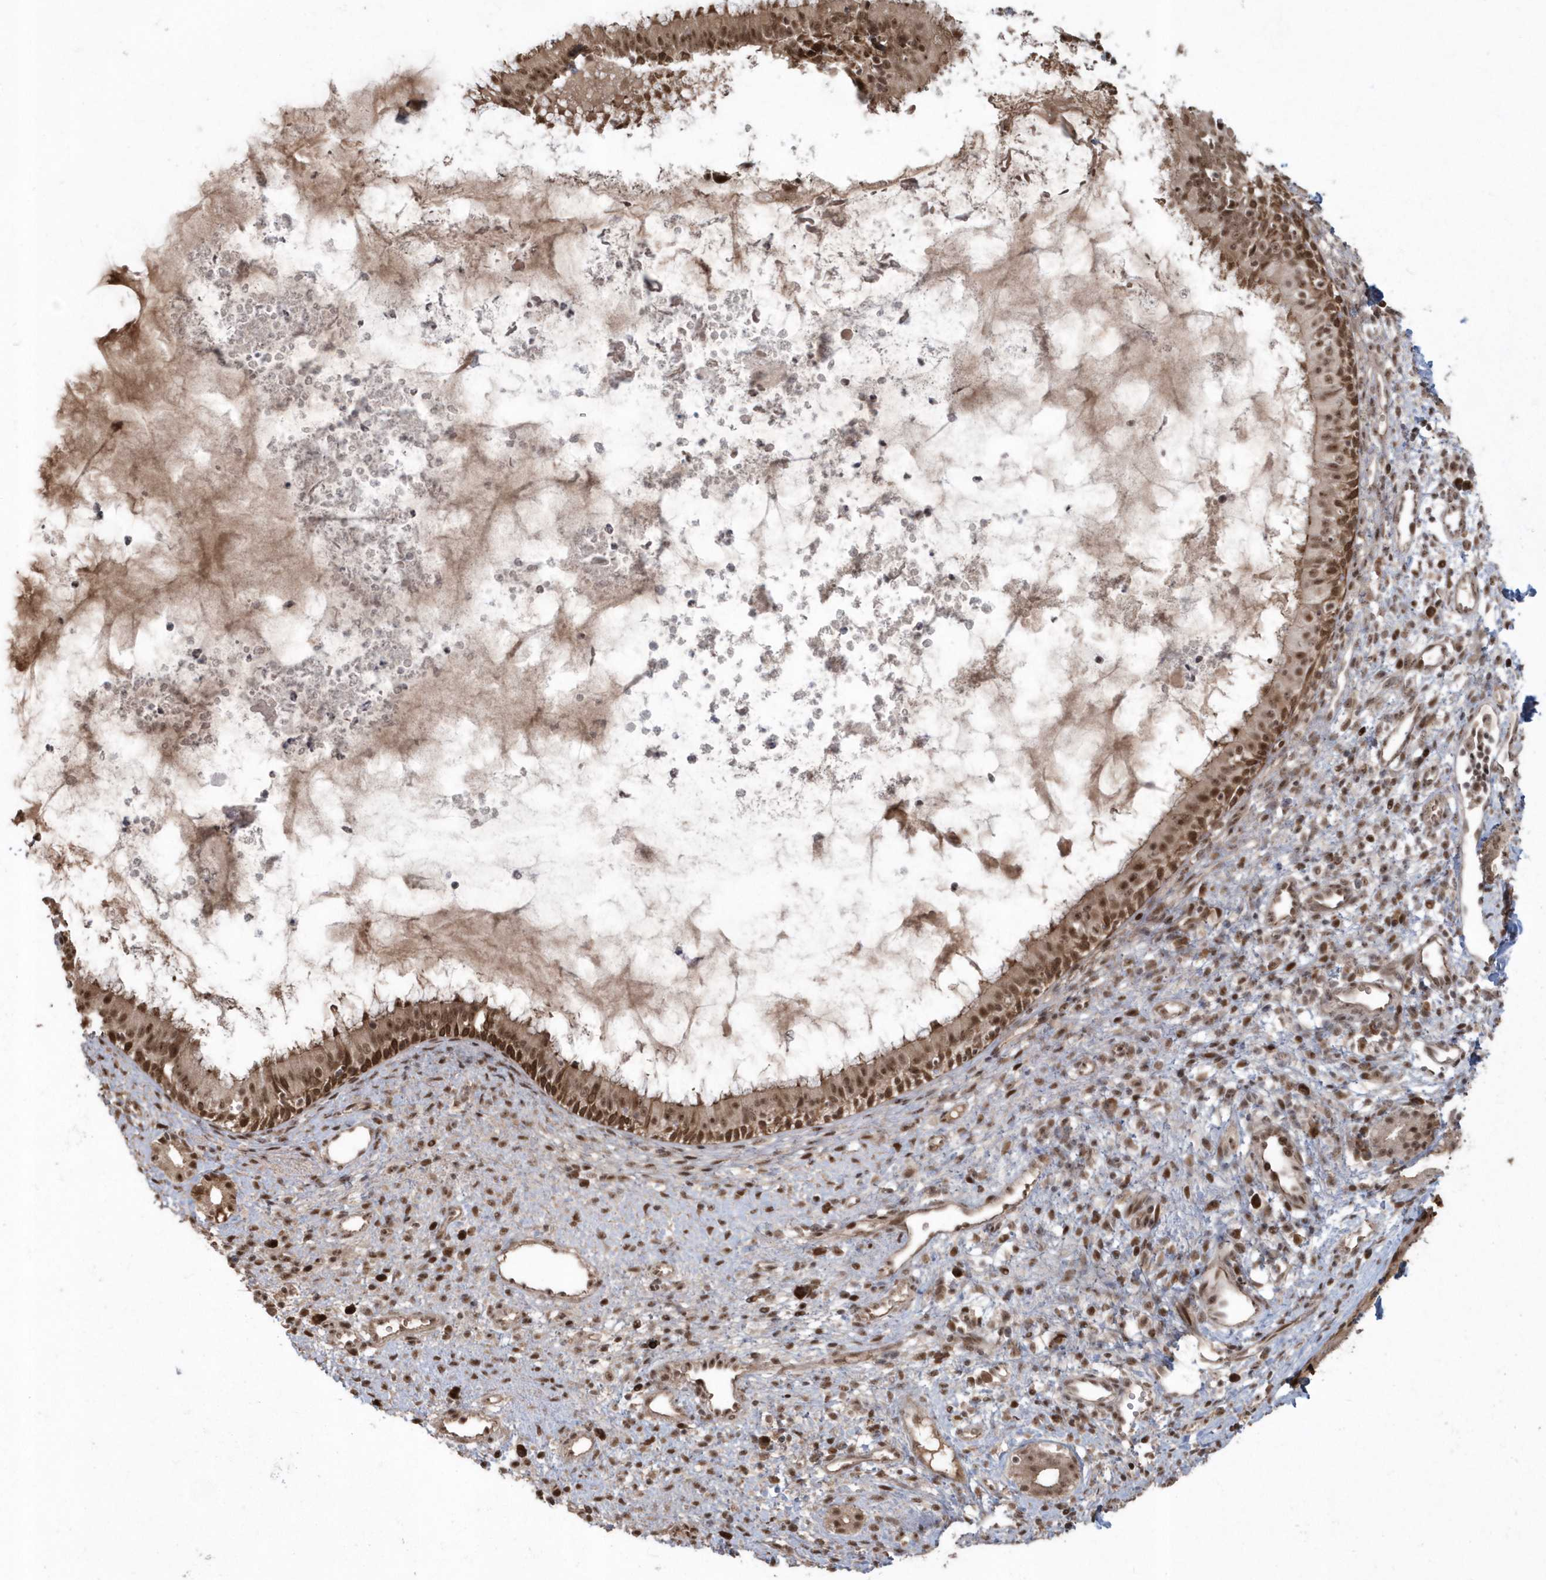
{"staining": {"intensity": "moderate", "quantity": ">75%", "location": "cytoplasmic/membranous,nuclear"}, "tissue": "nasopharynx", "cell_type": "Respiratory epithelial cells", "image_type": "normal", "snomed": [{"axis": "morphology", "description": "Normal tissue, NOS"}, {"axis": "topography", "description": "Nasopharynx"}], "caption": "A photomicrograph of nasopharynx stained for a protein reveals moderate cytoplasmic/membranous,nuclear brown staining in respiratory epithelial cells. (DAB IHC, brown staining for protein, blue staining for nuclei).", "gene": "EPB41L4A", "patient": {"sex": "male", "age": 22}}